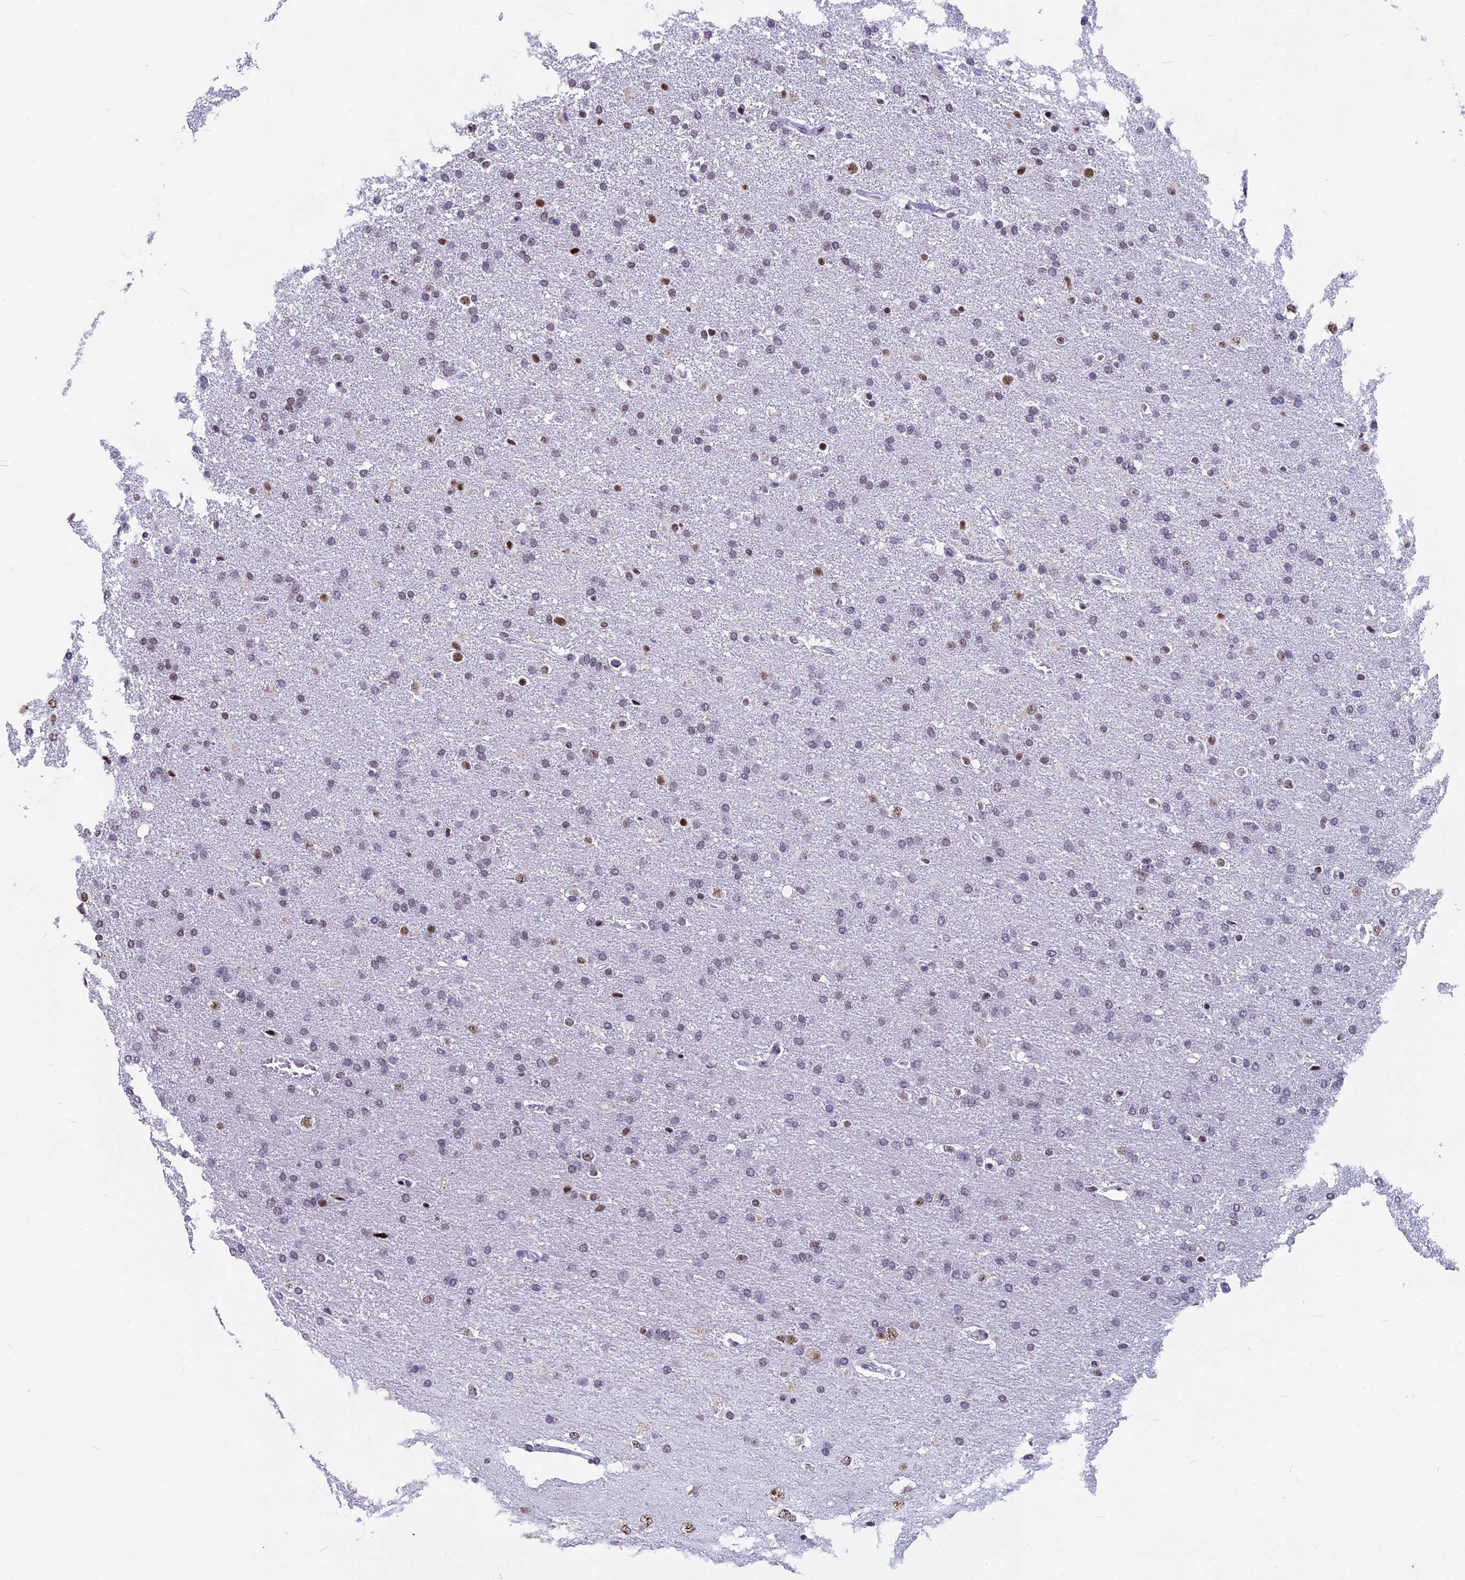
{"staining": {"intensity": "weak", "quantity": "<25%", "location": "nuclear"}, "tissue": "glioma", "cell_type": "Tumor cells", "image_type": "cancer", "snomed": [{"axis": "morphology", "description": "Glioma, malignant, High grade"}, {"axis": "topography", "description": "Brain"}], "caption": "Malignant high-grade glioma was stained to show a protein in brown. There is no significant staining in tumor cells.", "gene": "NSA2", "patient": {"sex": "male", "age": 72}}